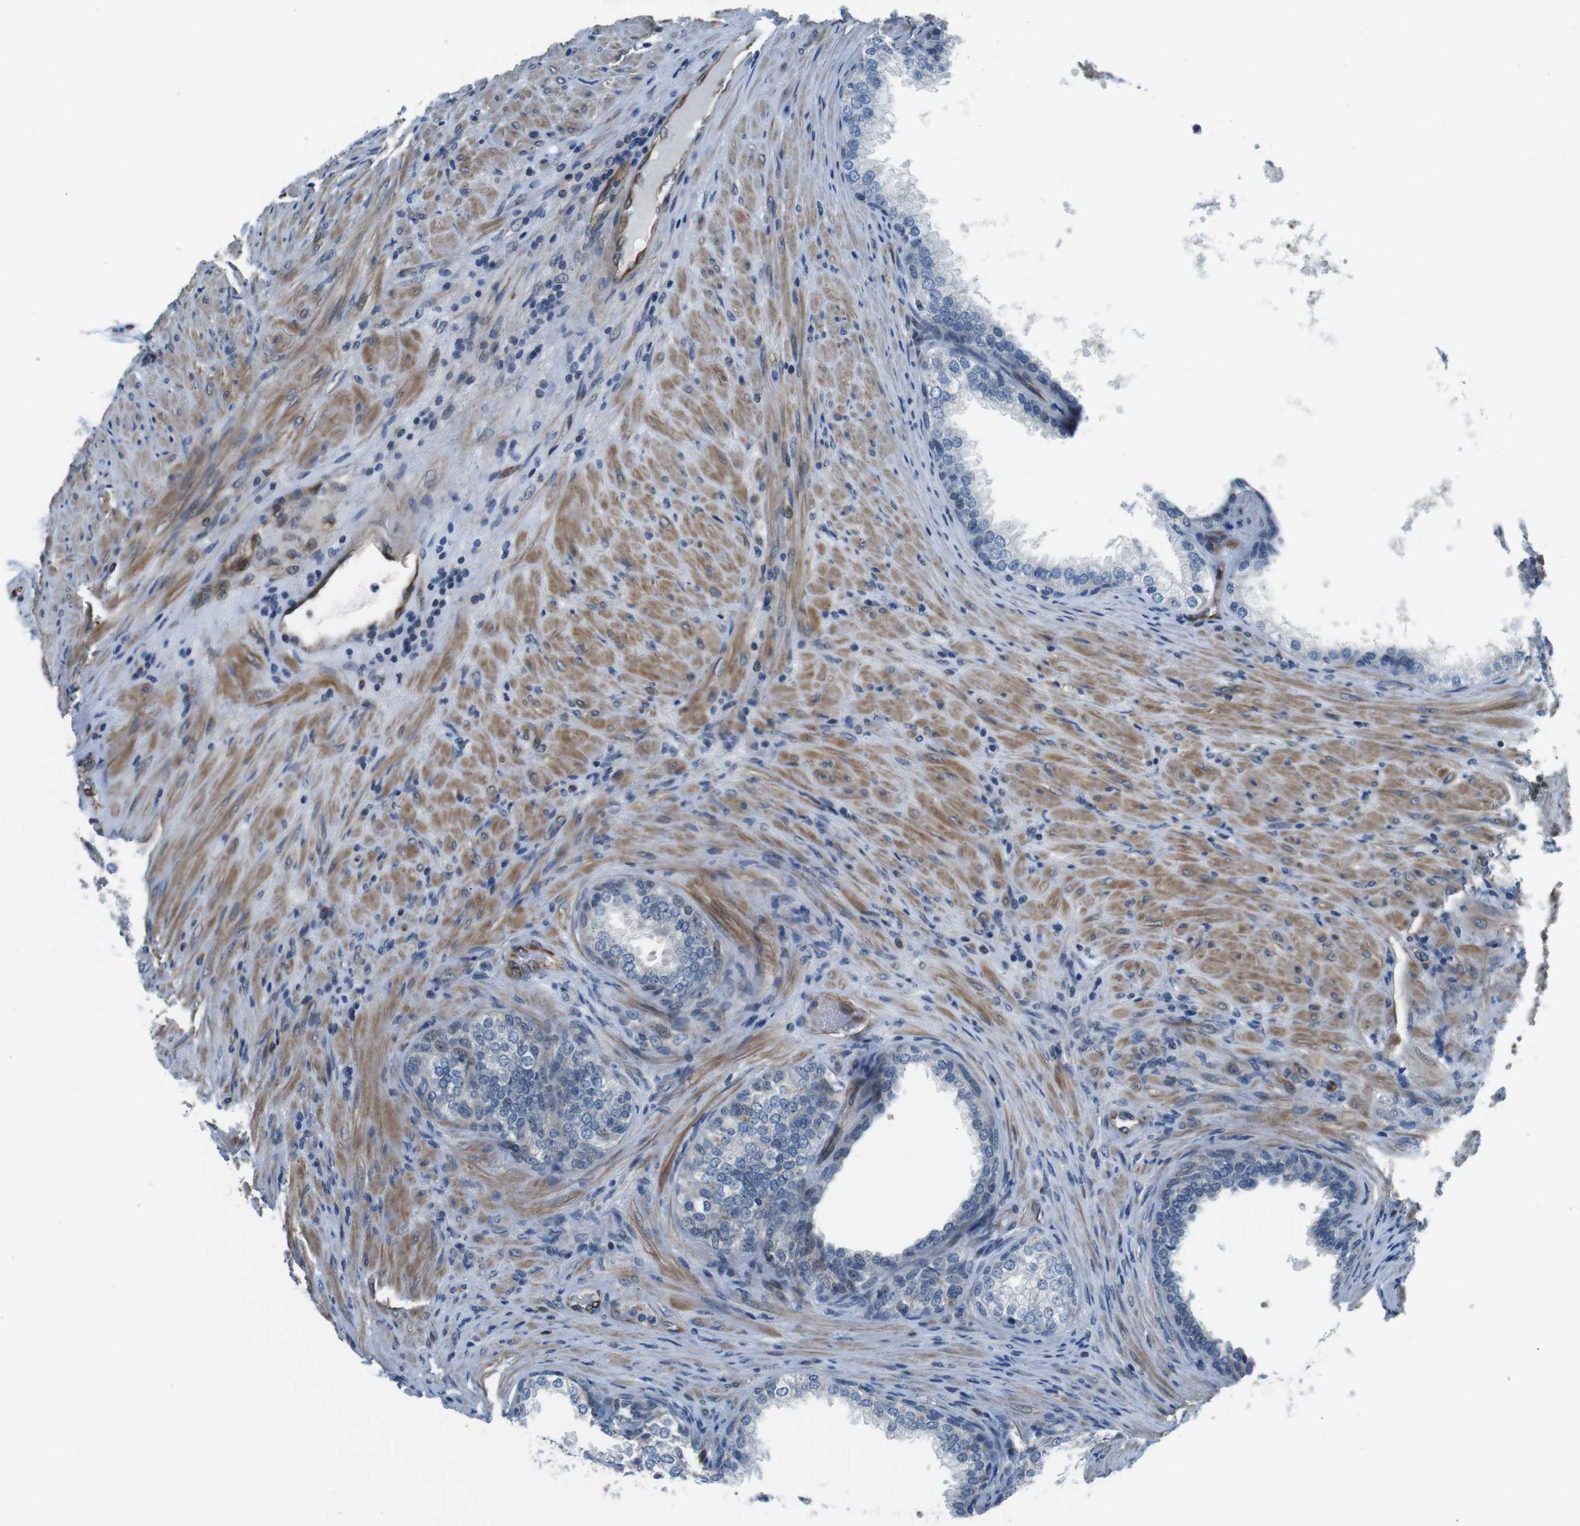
{"staining": {"intensity": "negative", "quantity": "none", "location": "none"}, "tissue": "prostate", "cell_type": "Glandular cells", "image_type": "normal", "snomed": [{"axis": "morphology", "description": "Normal tissue, NOS"}, {"axis": "topography", "description": "Prostate"}], "caption": "Immunohistochemical staining of benign human prostate reveals no significant expression in glandular cells.", "gene": "LRRC49", "patient": {"sex": "male", "age": 76}}